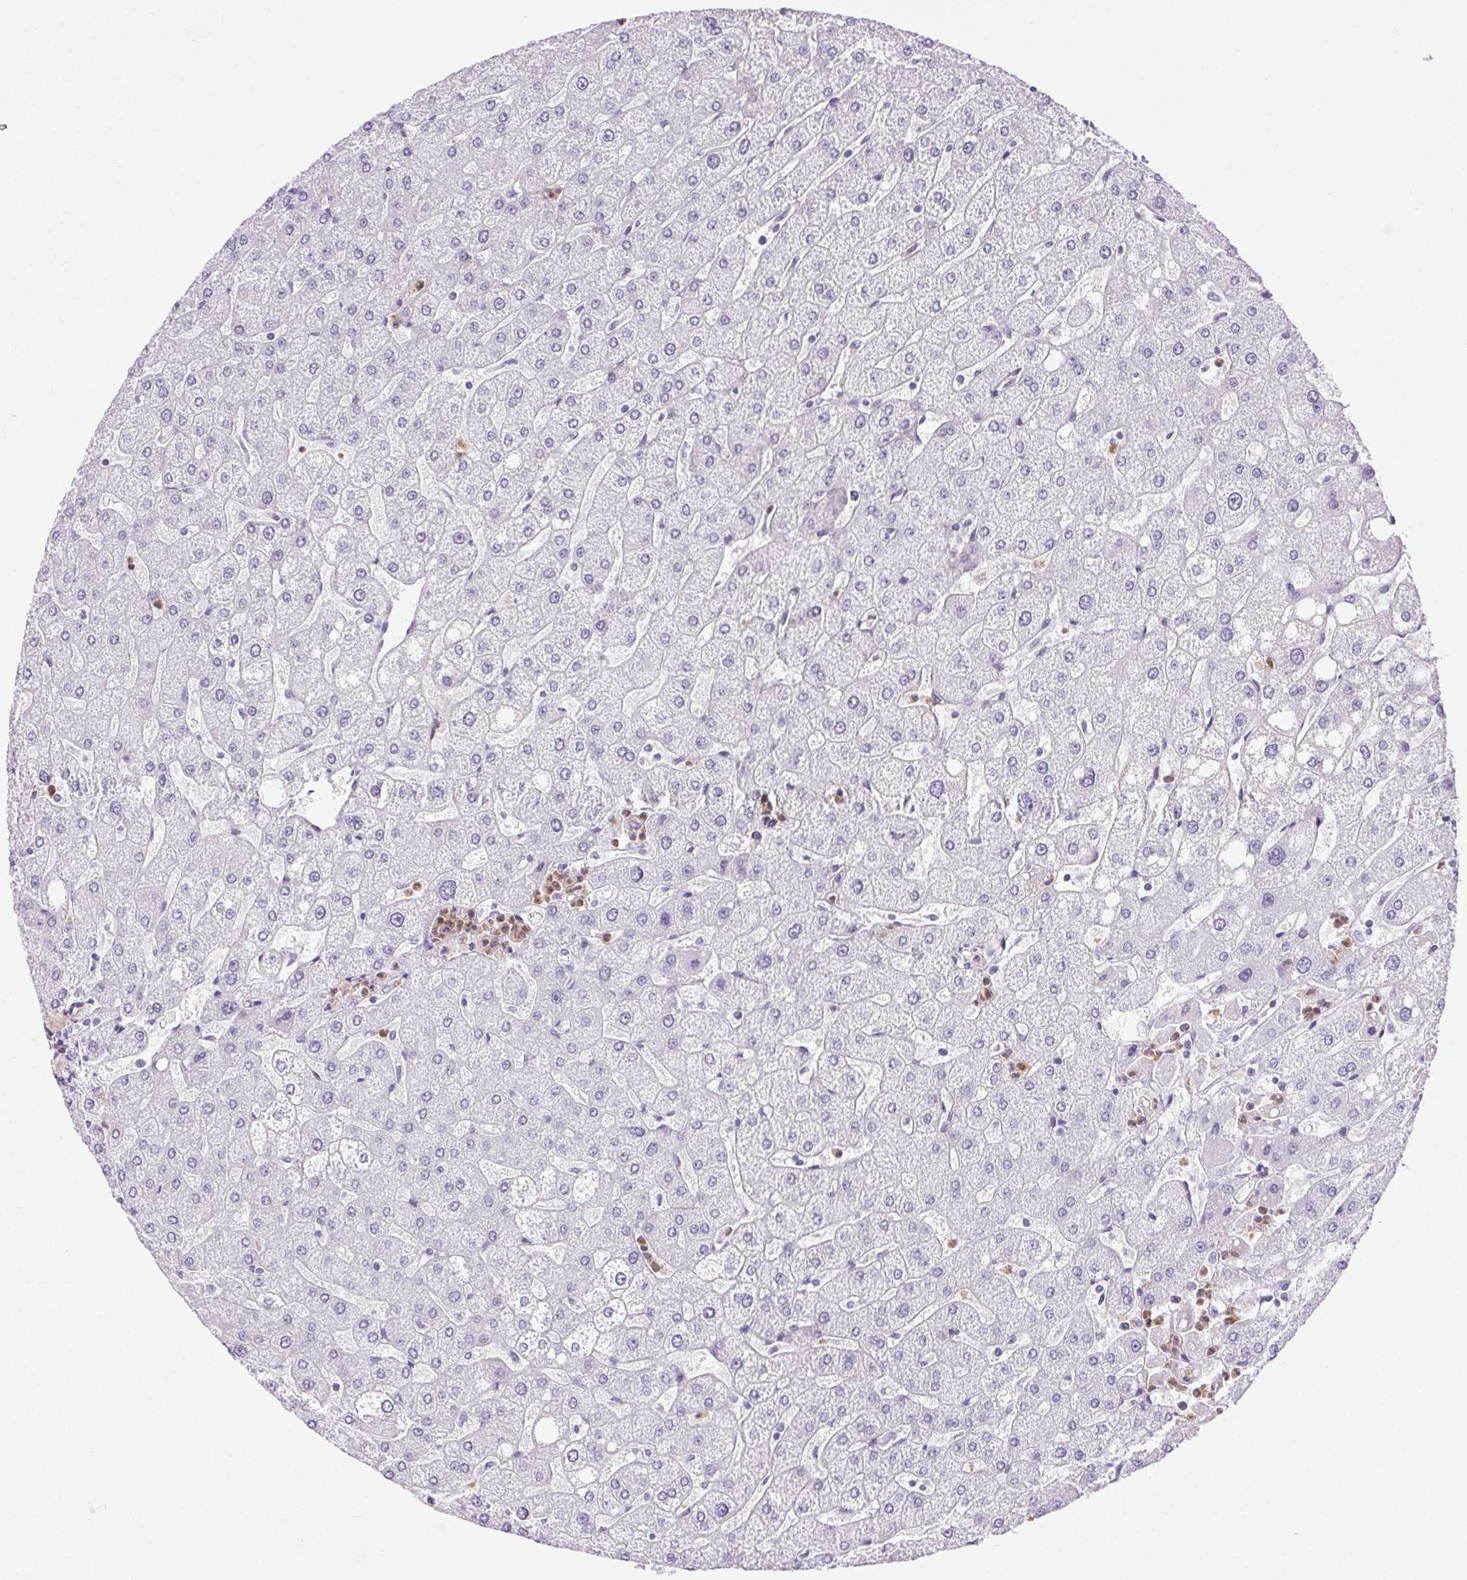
{"staining": {"intensity": "negative", "quantity": "none", "location": "none"}, "tissue": "liver", "cell_type": "Cholangiocytes", "image_type": "normal", "snomed": [{"axis": "morphology", "description": "Normal tissue, NOS"}, {"axis": "topography", "description": "Liver"}], "caption": "A high-resolution photomicrograph shows immunohistochemistry (IHC) staining of unremarkable liver, which demonstrates no significant expression in cholangiocytes. Nuclei are stained in blue.", "gene": "SHCBP1L", "patient": {"sex": "male", "age": 67}}